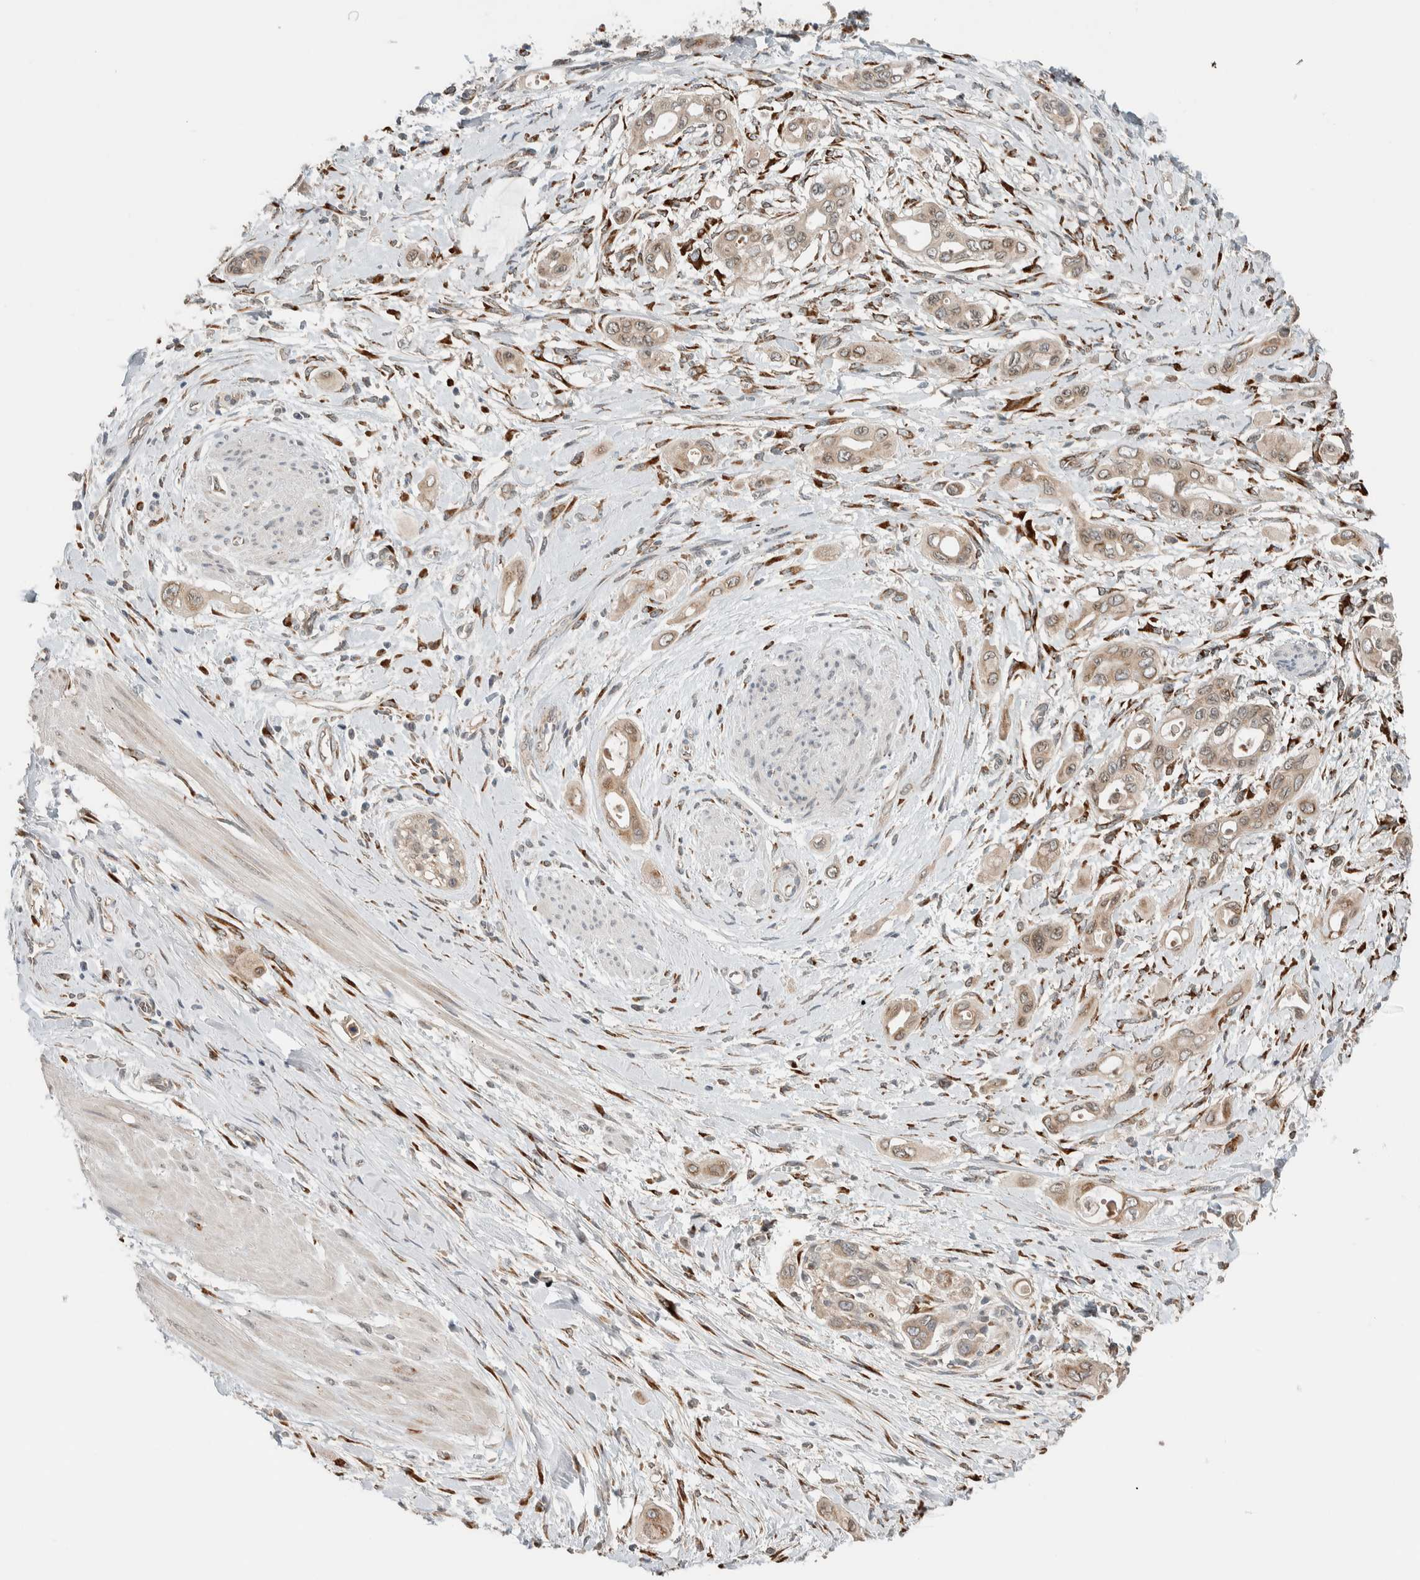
{"staining": {"intensity": "weak", "quantity": ">75%", "location": "cytoplasmic/membranous"}, "tissue": "pancreatic cancer", "cell_type": "Tumor cells", "image_type": "cancer", "snomed": [{"axis": "morphology", "description": "Adenocarcinoma, NOS"}, {"axis": "topography", "description": "Pancreas"}], "caption": "Immunohistochemical staining of pancreatic adenocarcinoma displays weak cytoplasmic/membranous protein positivity in about >75% of tumor cells. The staining is performed using DAB brown chromogen to label protein expression. The nuclei are counter-stained blue using hematoxylin.", "gene": "CTBP2", "patient": {"sex": "male", "age": 59}}